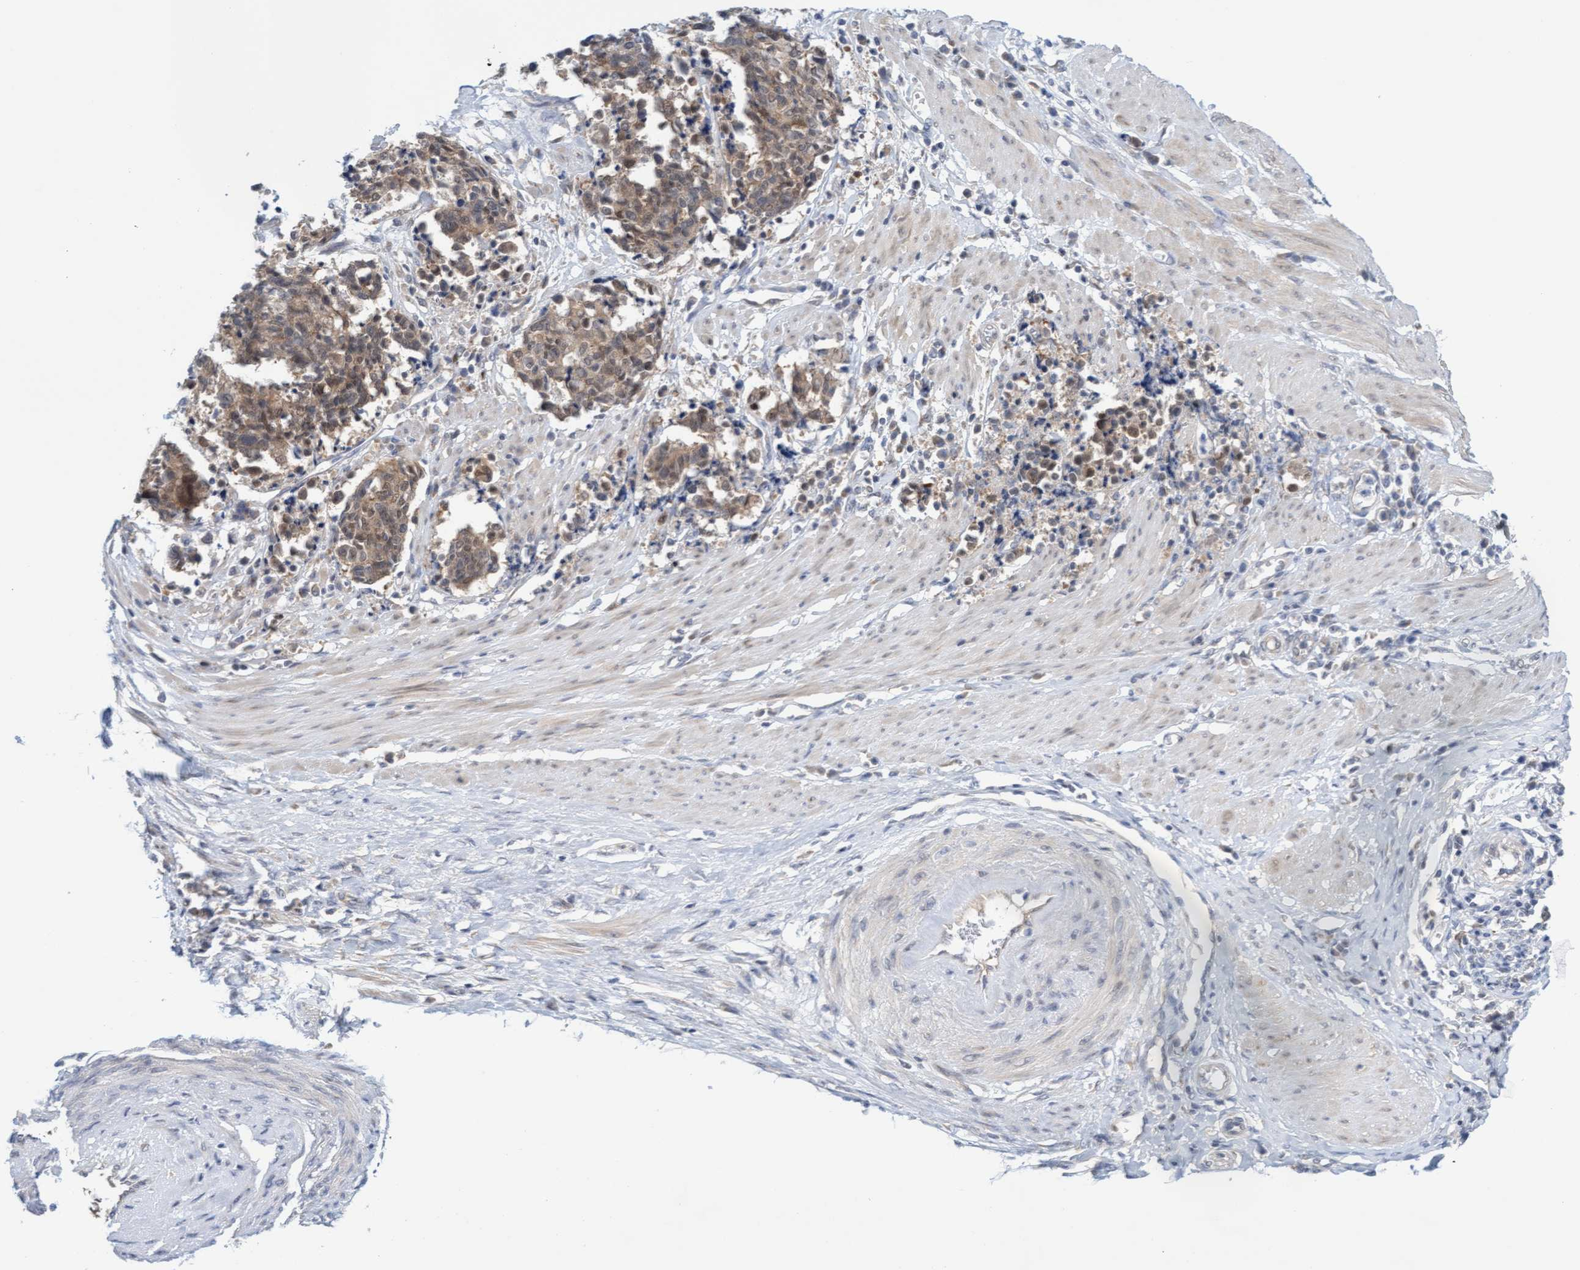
{"staining": {"intensity": "weak", "quantity": ">75%", "location": "cytoplasmic/membranous"}, "tissue": "cervical cancer", "cell_type": "Tumor cells", "image_type": "cancer", "snomed": [{"axis": "morphology", "description": "Normal tissue, NOS"}, {"axis": "morphology", "description": "Squamous cell carcinoma, NOS"}, {"axis": "topography", "description": "Cervix"}], "caption": "Approximately >75% of tumor cells in human cervical cancer (squamous cell carcinoma) show weak cytoplasmic/membranous protein expression as visualized by brown immunohistochemical staining.", "gene": "AMZ2", "patient": {"sex": "female", "age": 35}}